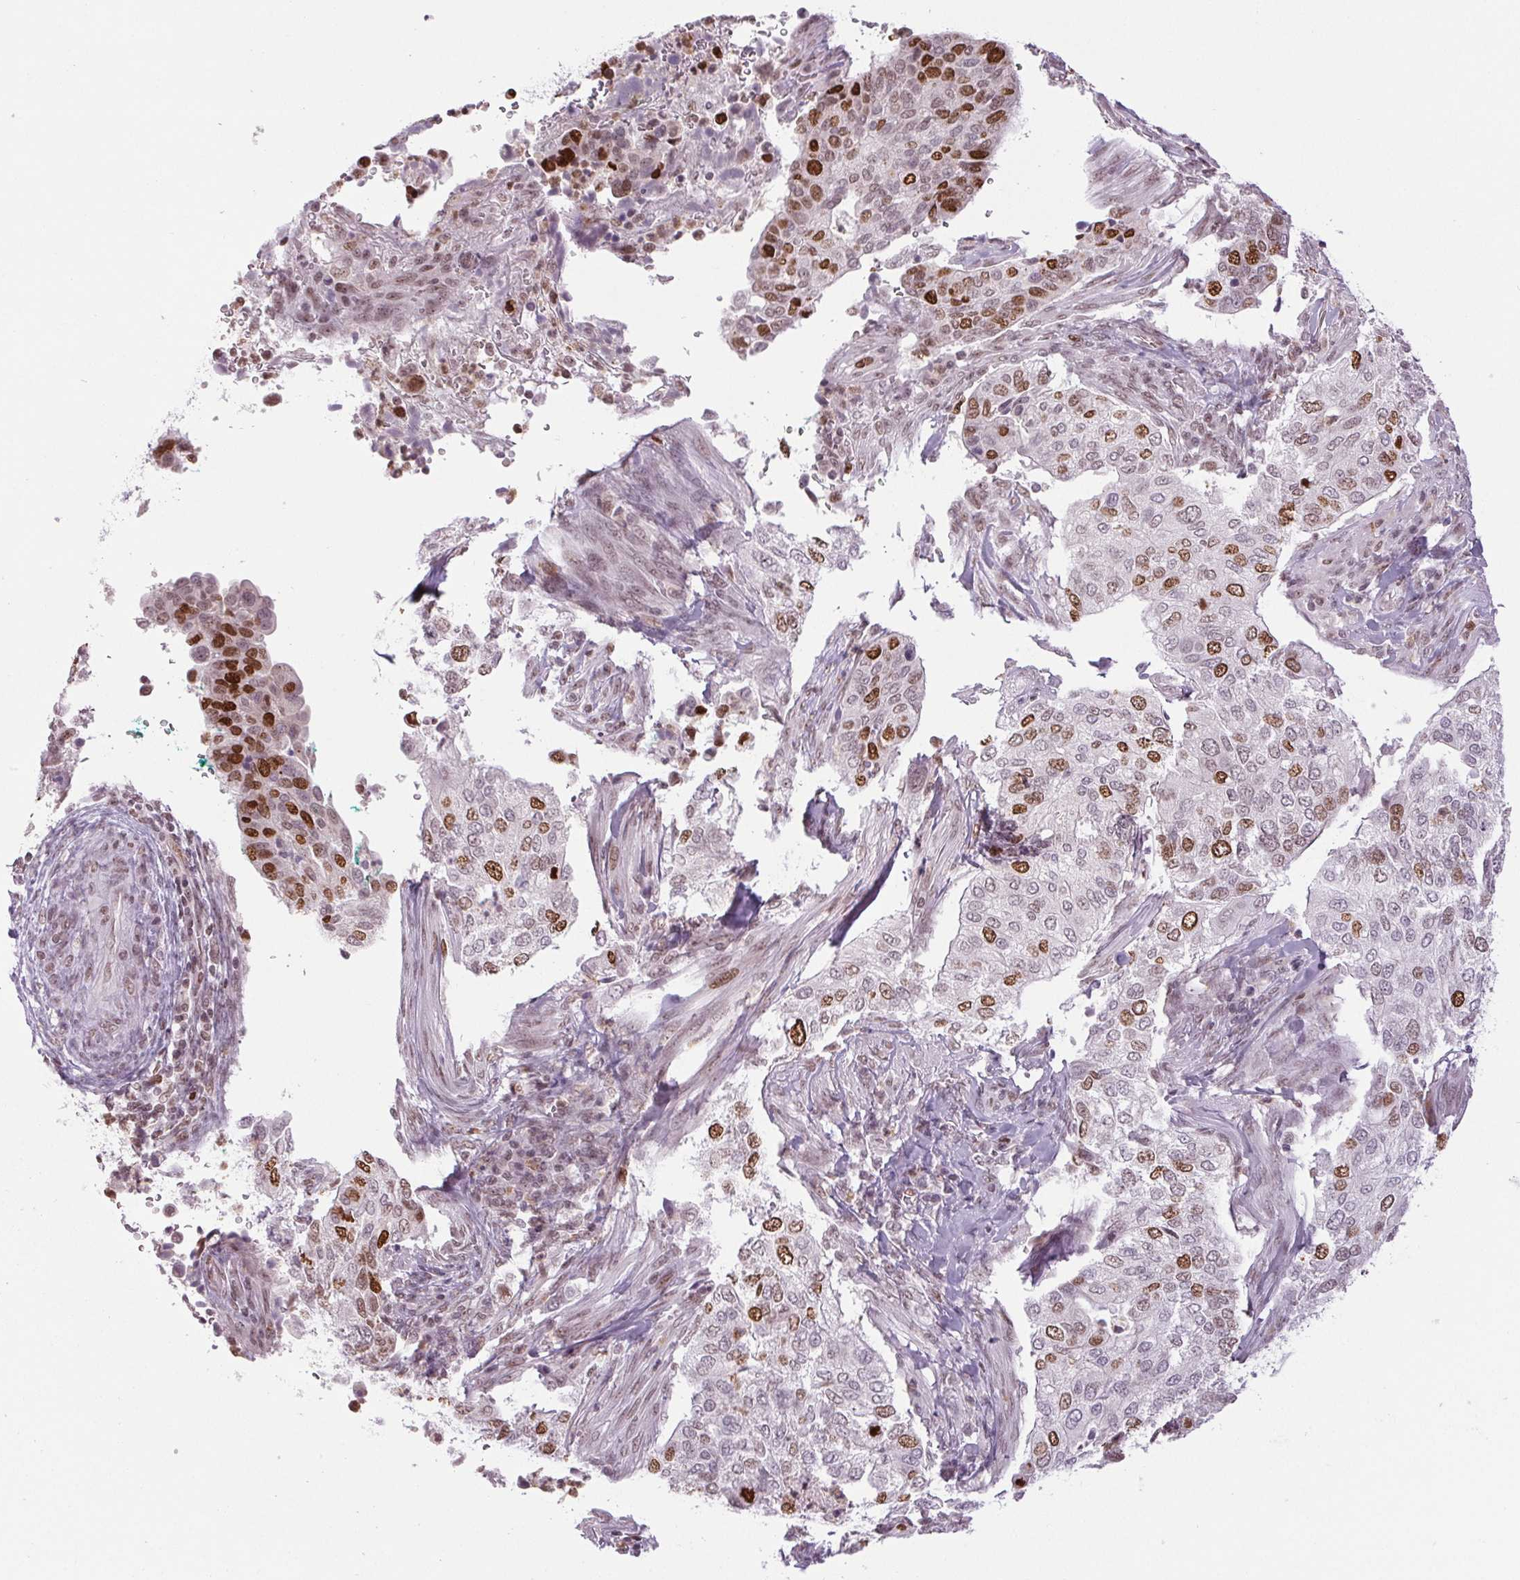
{"staining": {"intensity": "strong", "quantity": "<25%", "location": "cytoplasmic/membranous"}, "tissue": "cervical cancer", "cell_type": "Tumor cells", "image_type": "cancer", "snomed": [{"axis": "morphology", "description": "Squamous cell carcinoma, NOS"}, {"axis": "topography", "description": "Cervix"}], "caption": "Immunohistochemistry (IHC) photomicrograph of squamous cell carcinoma (cervical) stained for a protein (brown), which displays medium levels of strong cytoplasmic/membranous positivity in approximately <25% of tumor cells.", "gene": "SMIM6", "patient": {"sex": "female", "age": 38}}